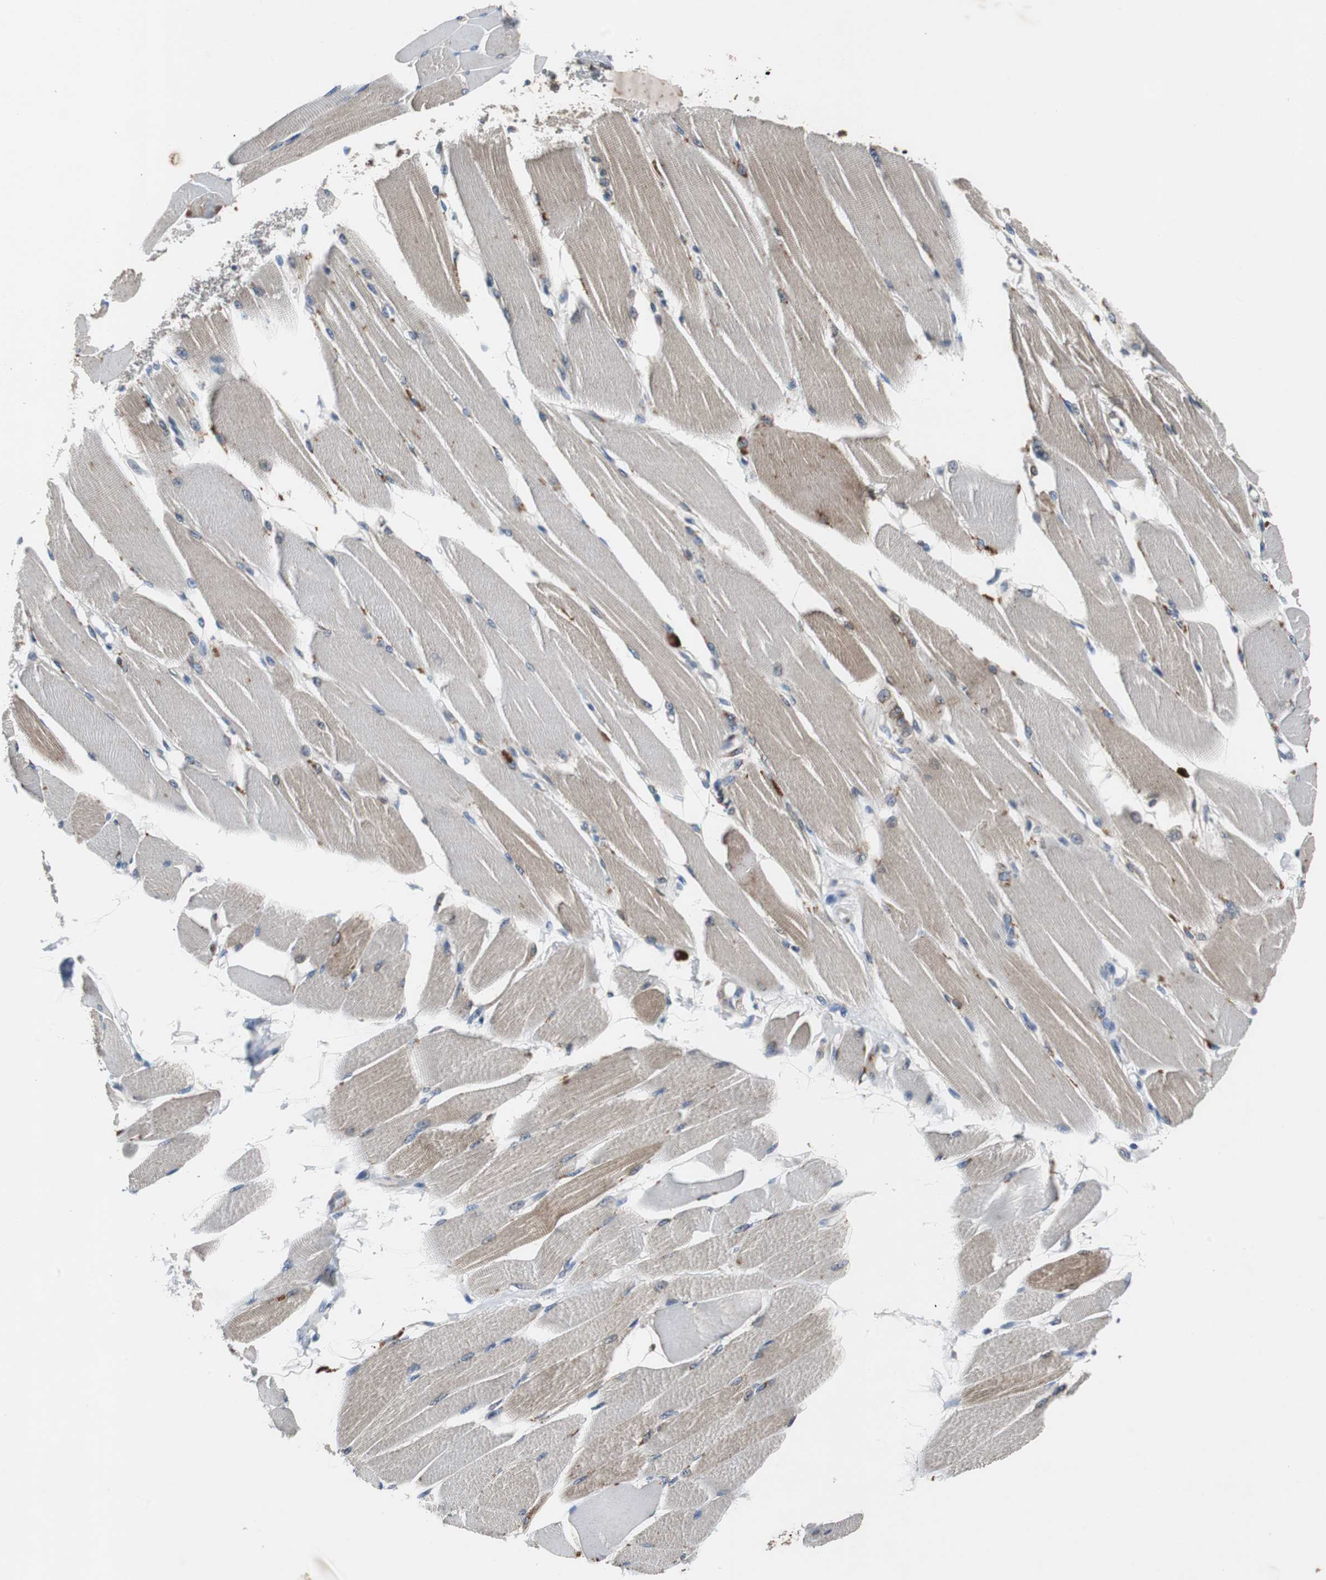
{"staining": {"intensity": "strong", "quantity": "<25%", "location": "cytoplasmic/membranous"}, "tissue": "skeletal muscle", "cell_type": "Myocytes", "image_type": "normal", "snomed": [{"axis": "morphology", "description": "Normal tissue, NOS"}, {"axis": "topography", "description": "Skeletal muscle"}, {"axis": "topography", "description": "Peripheral nerve tissue"}], "caption": "DAB (3,3'-diaminobenzidine) immunohistochemical staining of normal skeletal muscle demonstrates strong cytoplasmic/membranous protein staining in approximately <25% of myocytes.", "gene": "SORT1", "patient": {"sex": "female", "age": 84}}